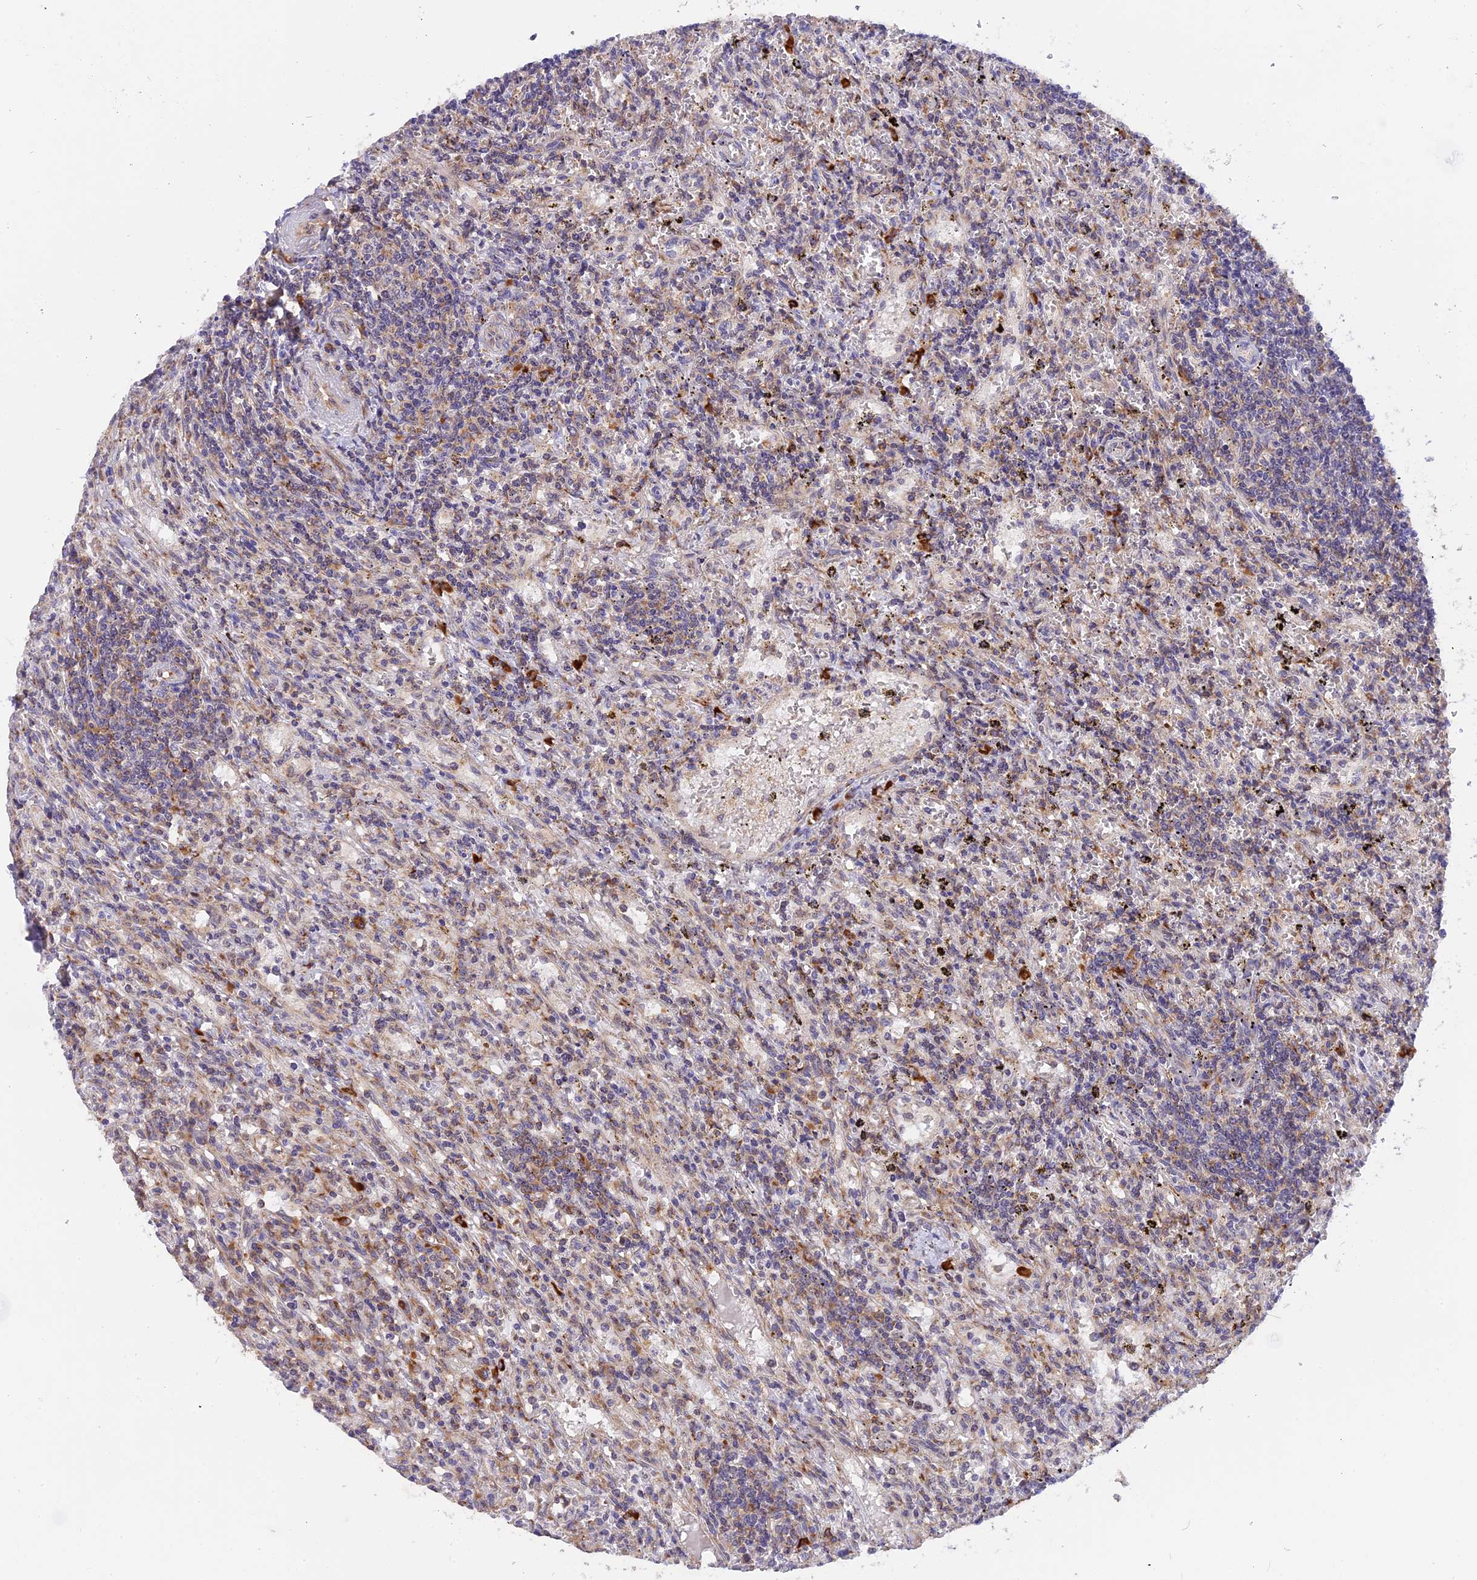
{"staining": {"intensity": "weak", "quantity": "<25%", "location": "cytoplasmic/membranous"}, "tissue": "lymphoma", "cell_type": "Tumor cells", "image_type": "cancer", "snomed": [{"axis": "morphology", "description": "Malignant lymphoma, non-Hodgkin's type, Low grade"}, {"axis": "topography", "description": "Spleen"}], "caption": "This is a photomicrograph of IHC staining of lymphoma, which shows no staining in tumor cells. (Brightfield microscopy of DAB (3,3'-diaminobenzidine) IHC at high magnification).", "gene": "GNPTAB", "patient": {"sex": "male", "age": 76}}